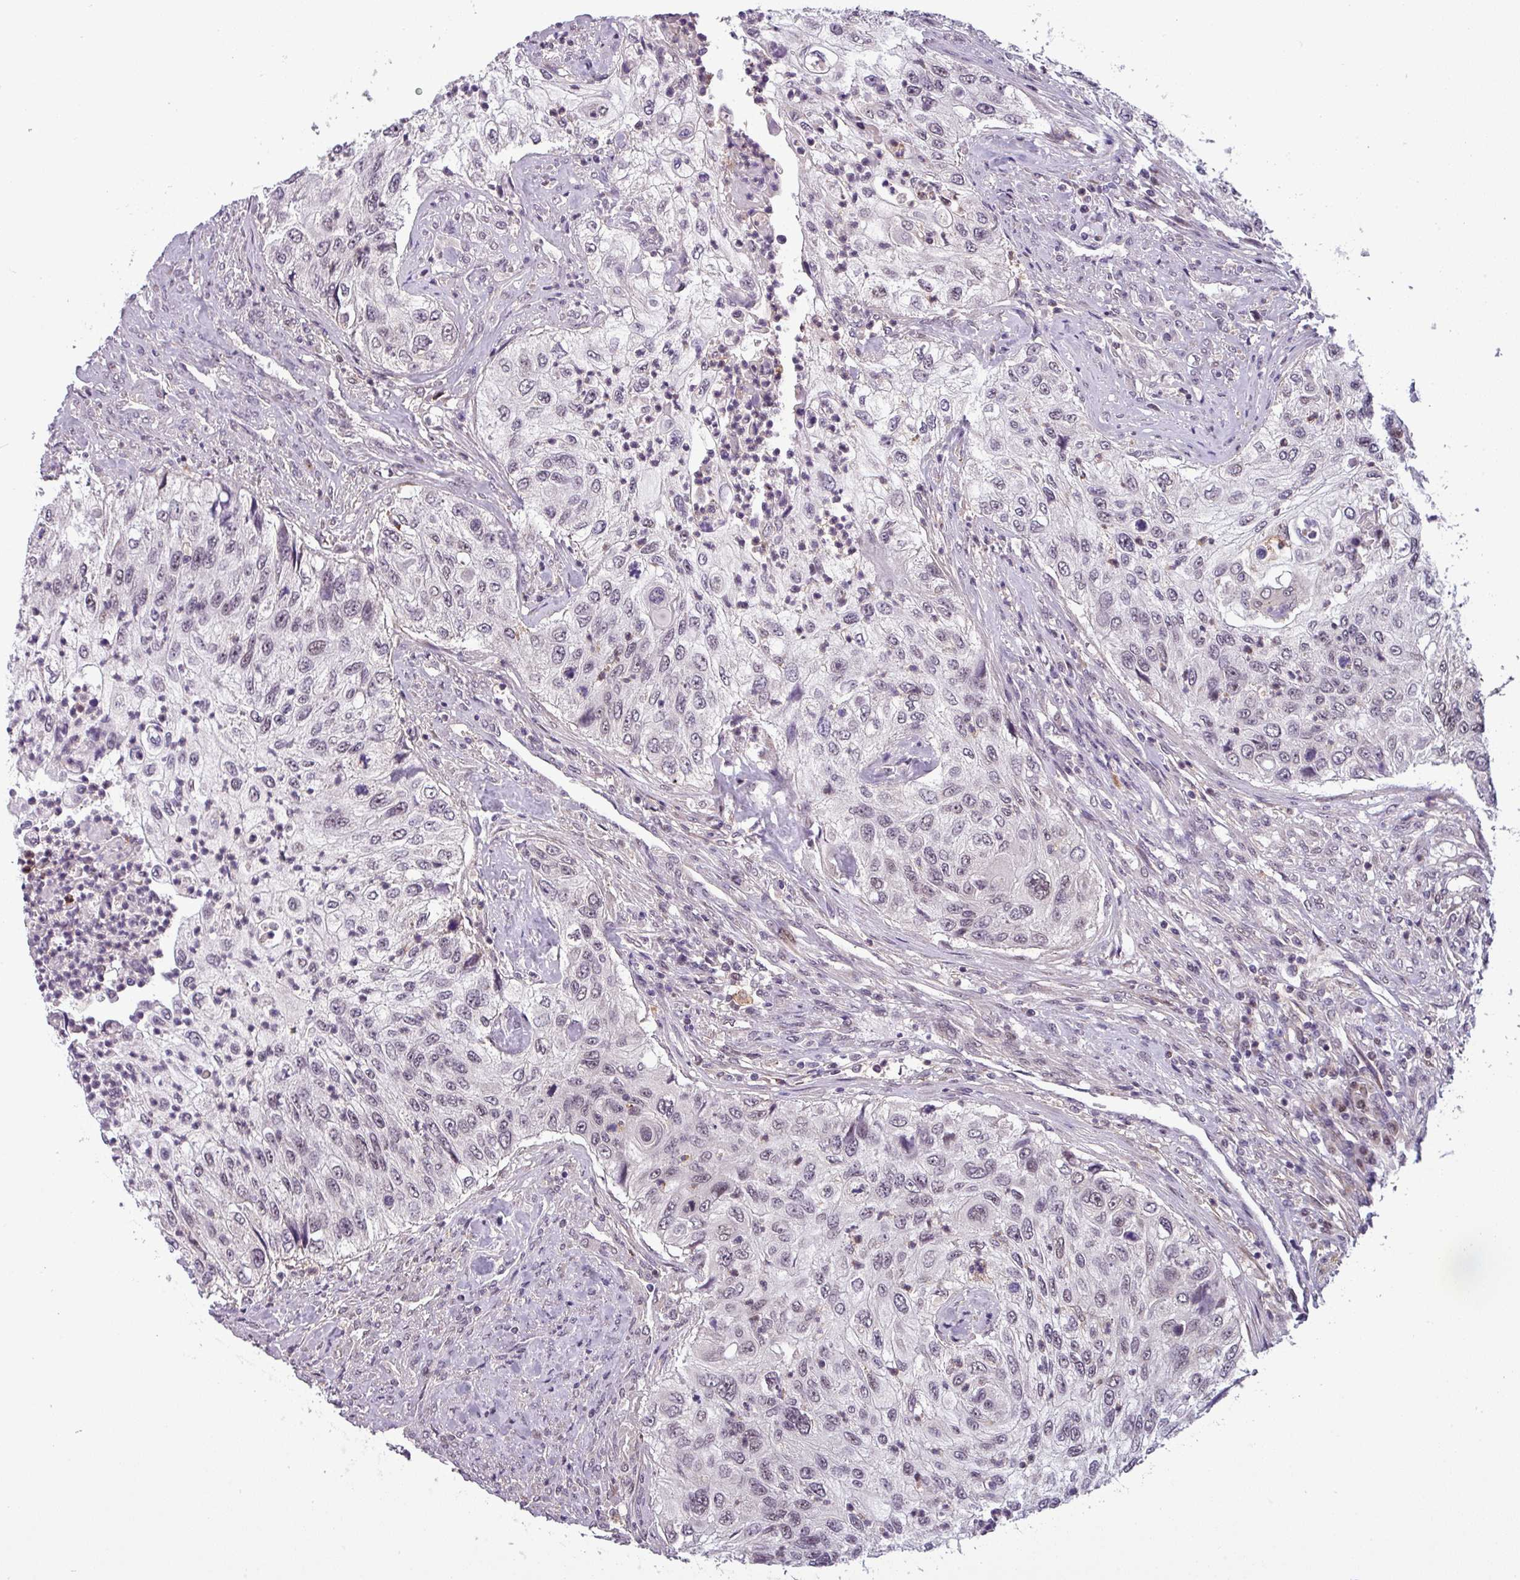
{"staining": {"intensity": "negative", "quantity": "none", "location": "none"}, "tissue": "urothelial cancer", "cell_type": "Tumor cells", "image_type": "cancer", "snomed": [{"axis": "morphology", "description": "Urothelial carcinoma, High grade"}, {"axis": "topography", "description": "Urinary bladder"}], "caption": "This is an immunohistochemistry image of high-grade urothelial carcinoma. There is no staining in tumor cells.", "gene": "NPFFR1", "patient": {"sex": "female", "age": 60}}